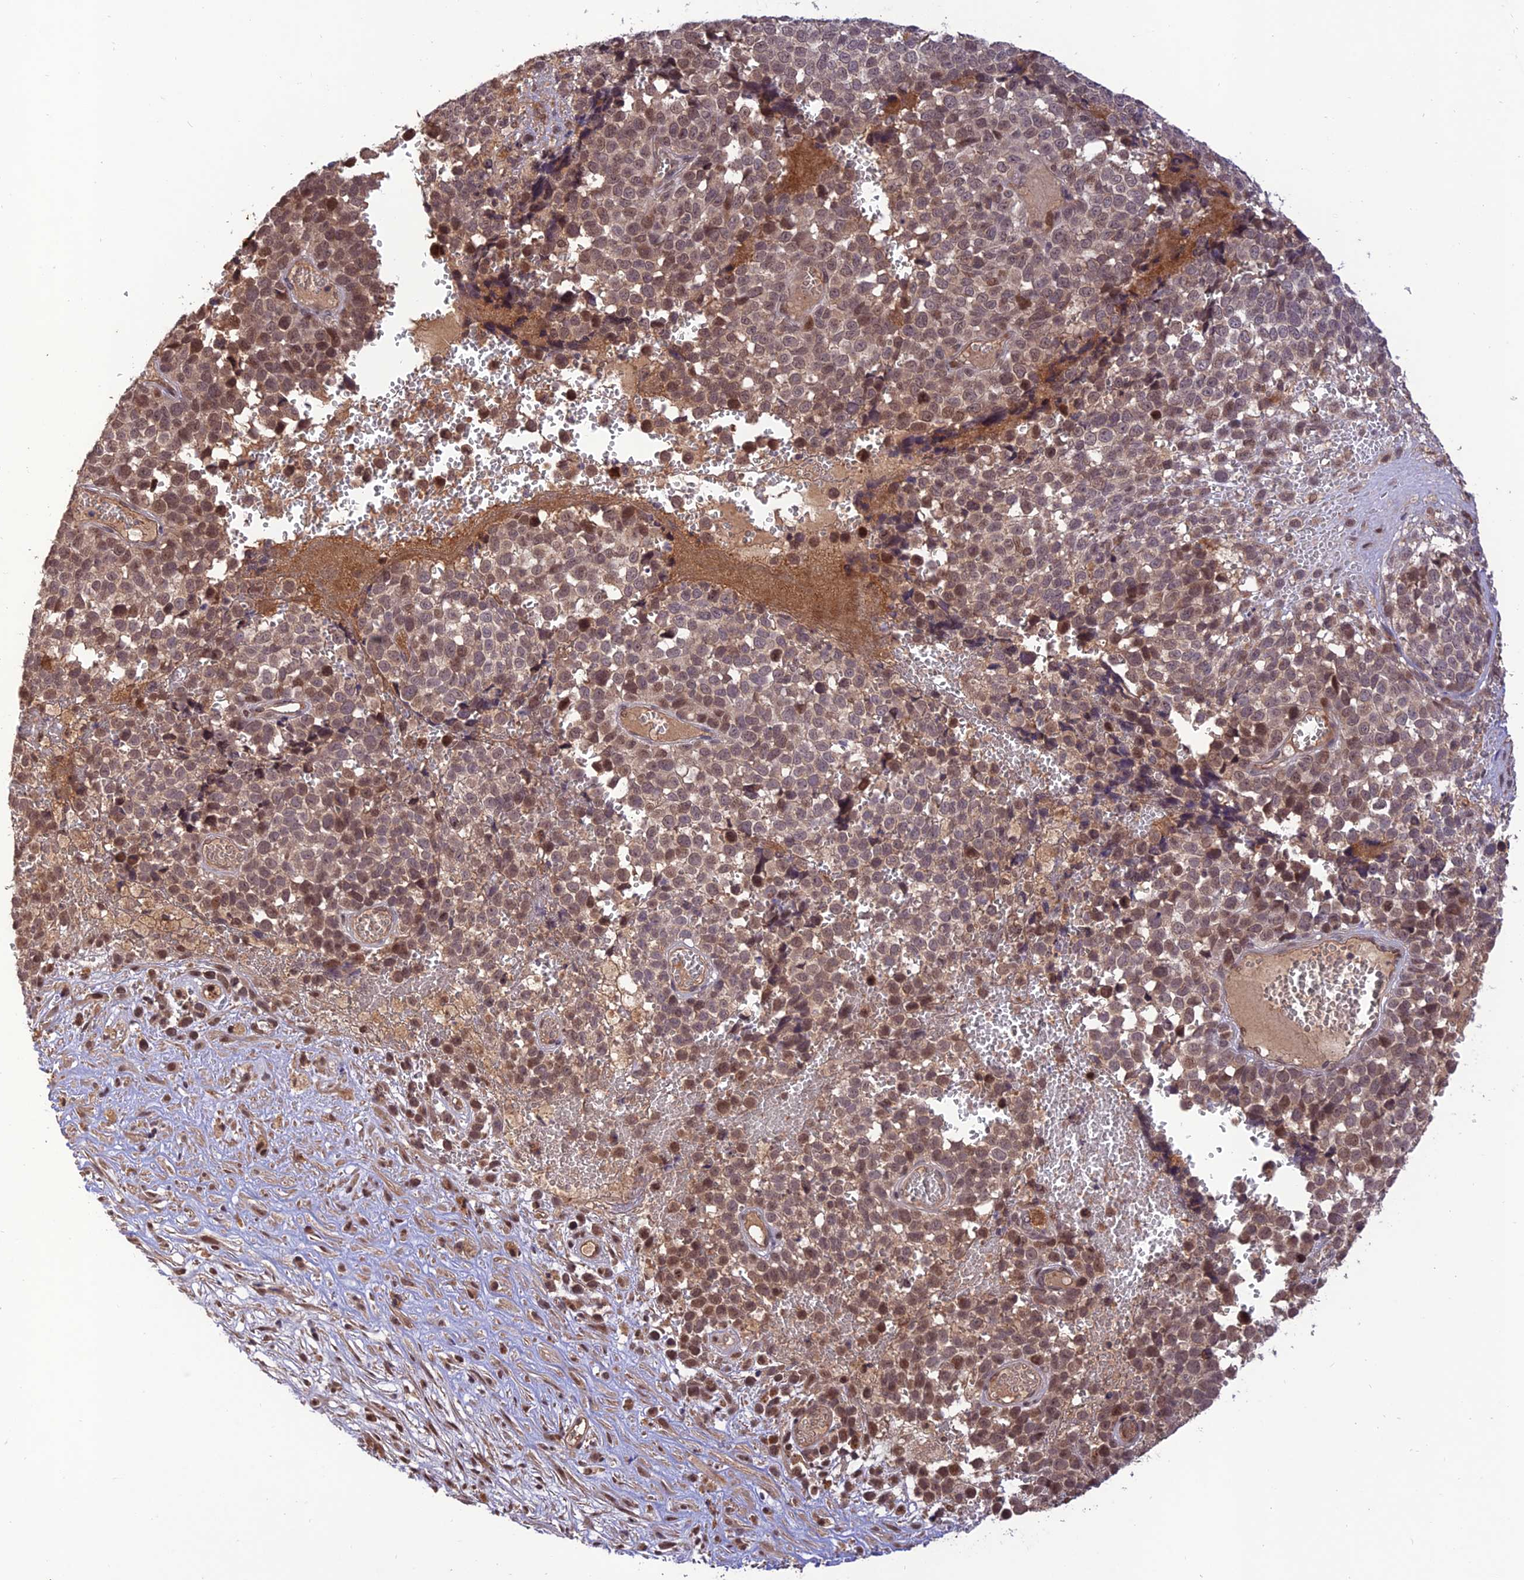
{"staining": {"intensity": "moderate", "quantity": "25%-75%", "location": "nuclear"}, "tissue": "melanoma", "cell_type": "Tumor cells", "image_type": "cancer", "snomed": [{"axis": "morphology", "description": "Malignant melanoma, NOS"}, {"axis": "topography", "description": "Nose, NOS"}], "caption": "IHC of human malignant melanoma shows medium levels of moderate nuclear staining in approximately 25%-75% of tumor cells.", "gene": "REV1", "patient": {"sex": "female", "age": 48}}